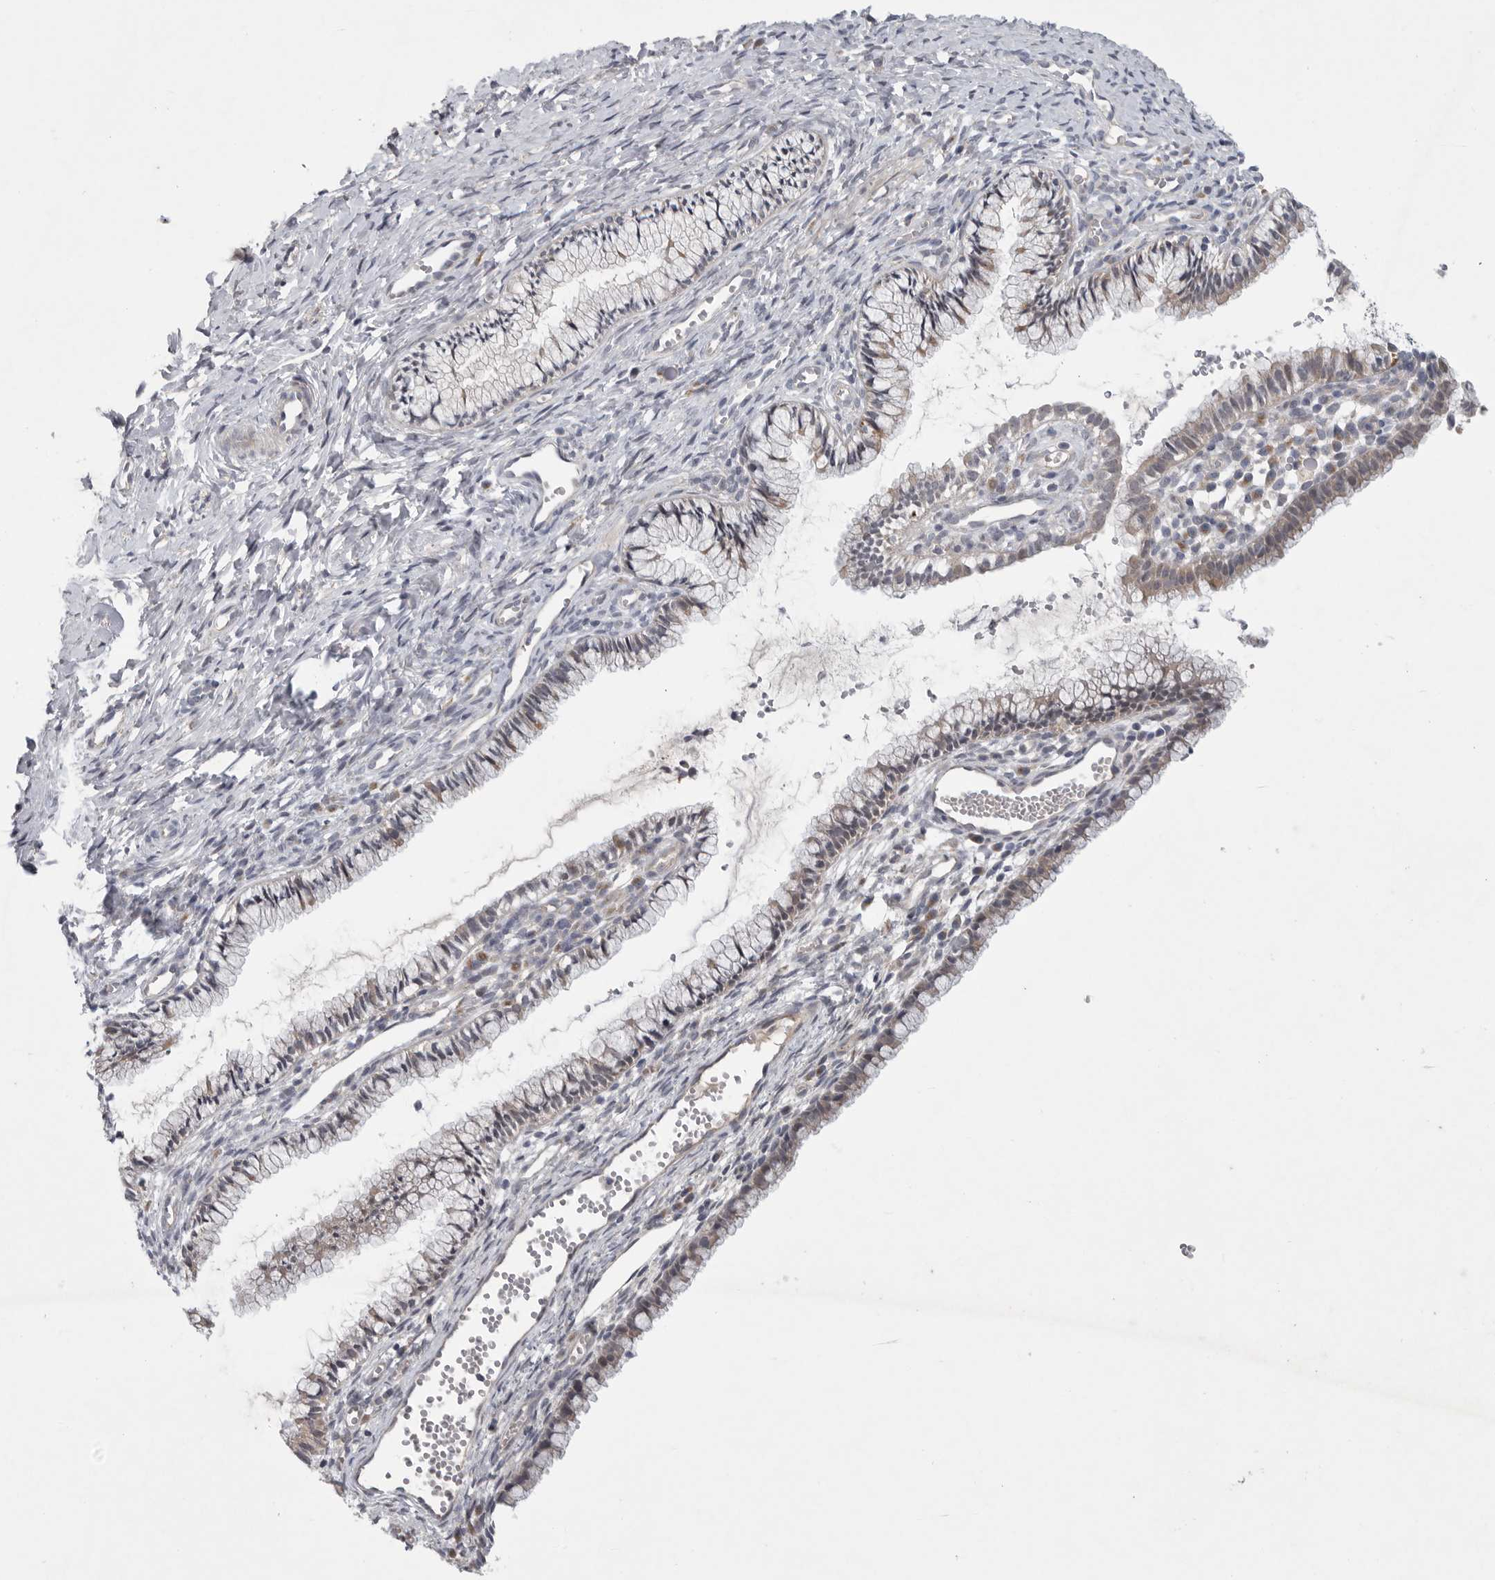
{"staining": {"intensity": "weak", "quantity": "25%-75%", "location": "cytoplasmic/membranous"}, "tissue": "cervix", "cell_type": "Glandular cells", "image_type": "normal", "snomed": [{"axis": "morphology", "description": "Normal tissue, NOS"}, {"axis": "topography", "description": "Cervix"}], "caption": "The photomicrograph displays staining of benign cervix, revealing weak cytoplasmic/membranous protein expression (brown color) within glandular cells.", "gene": "FBXO43", "patient": {"sex": "female", "age": 27}}